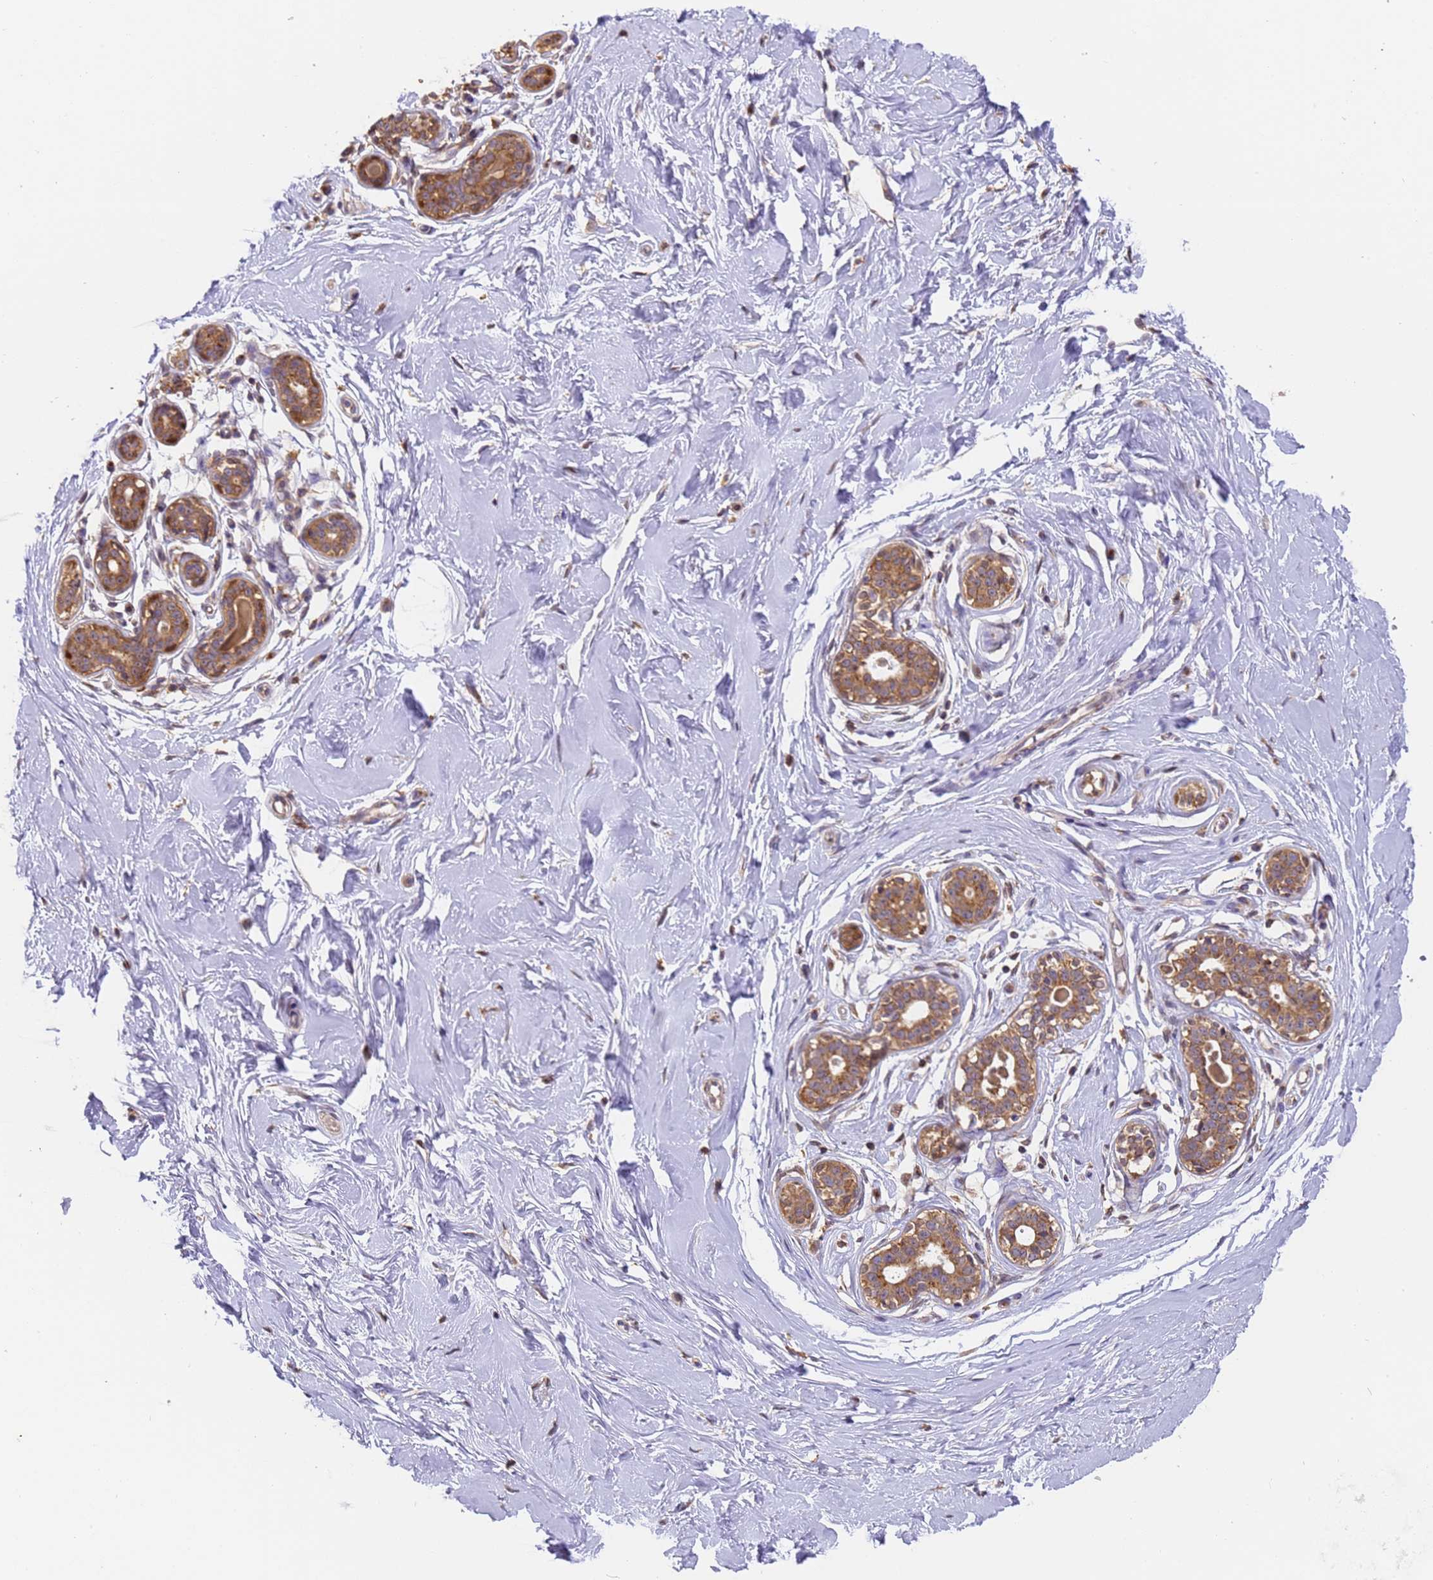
{"staining": {"intensity": "negative", "quantity": "none", "location": "none"}, "tissue": "breast", "cell_type": "Adipocytes", "image_type": "normal", "snomed": [{"axis": "morphology", "description": "Normal tissue, NOS"}, {"axis": "morphology", "description": "Adenoma, NOS"}, {"axis": "topography", "description": "Breast"}], "caption": "The histopathology image displays no staining of adipocytes in unremarkable breast.", "gene": "M6PR", "patient": {"sex": "female", "age": 23}}